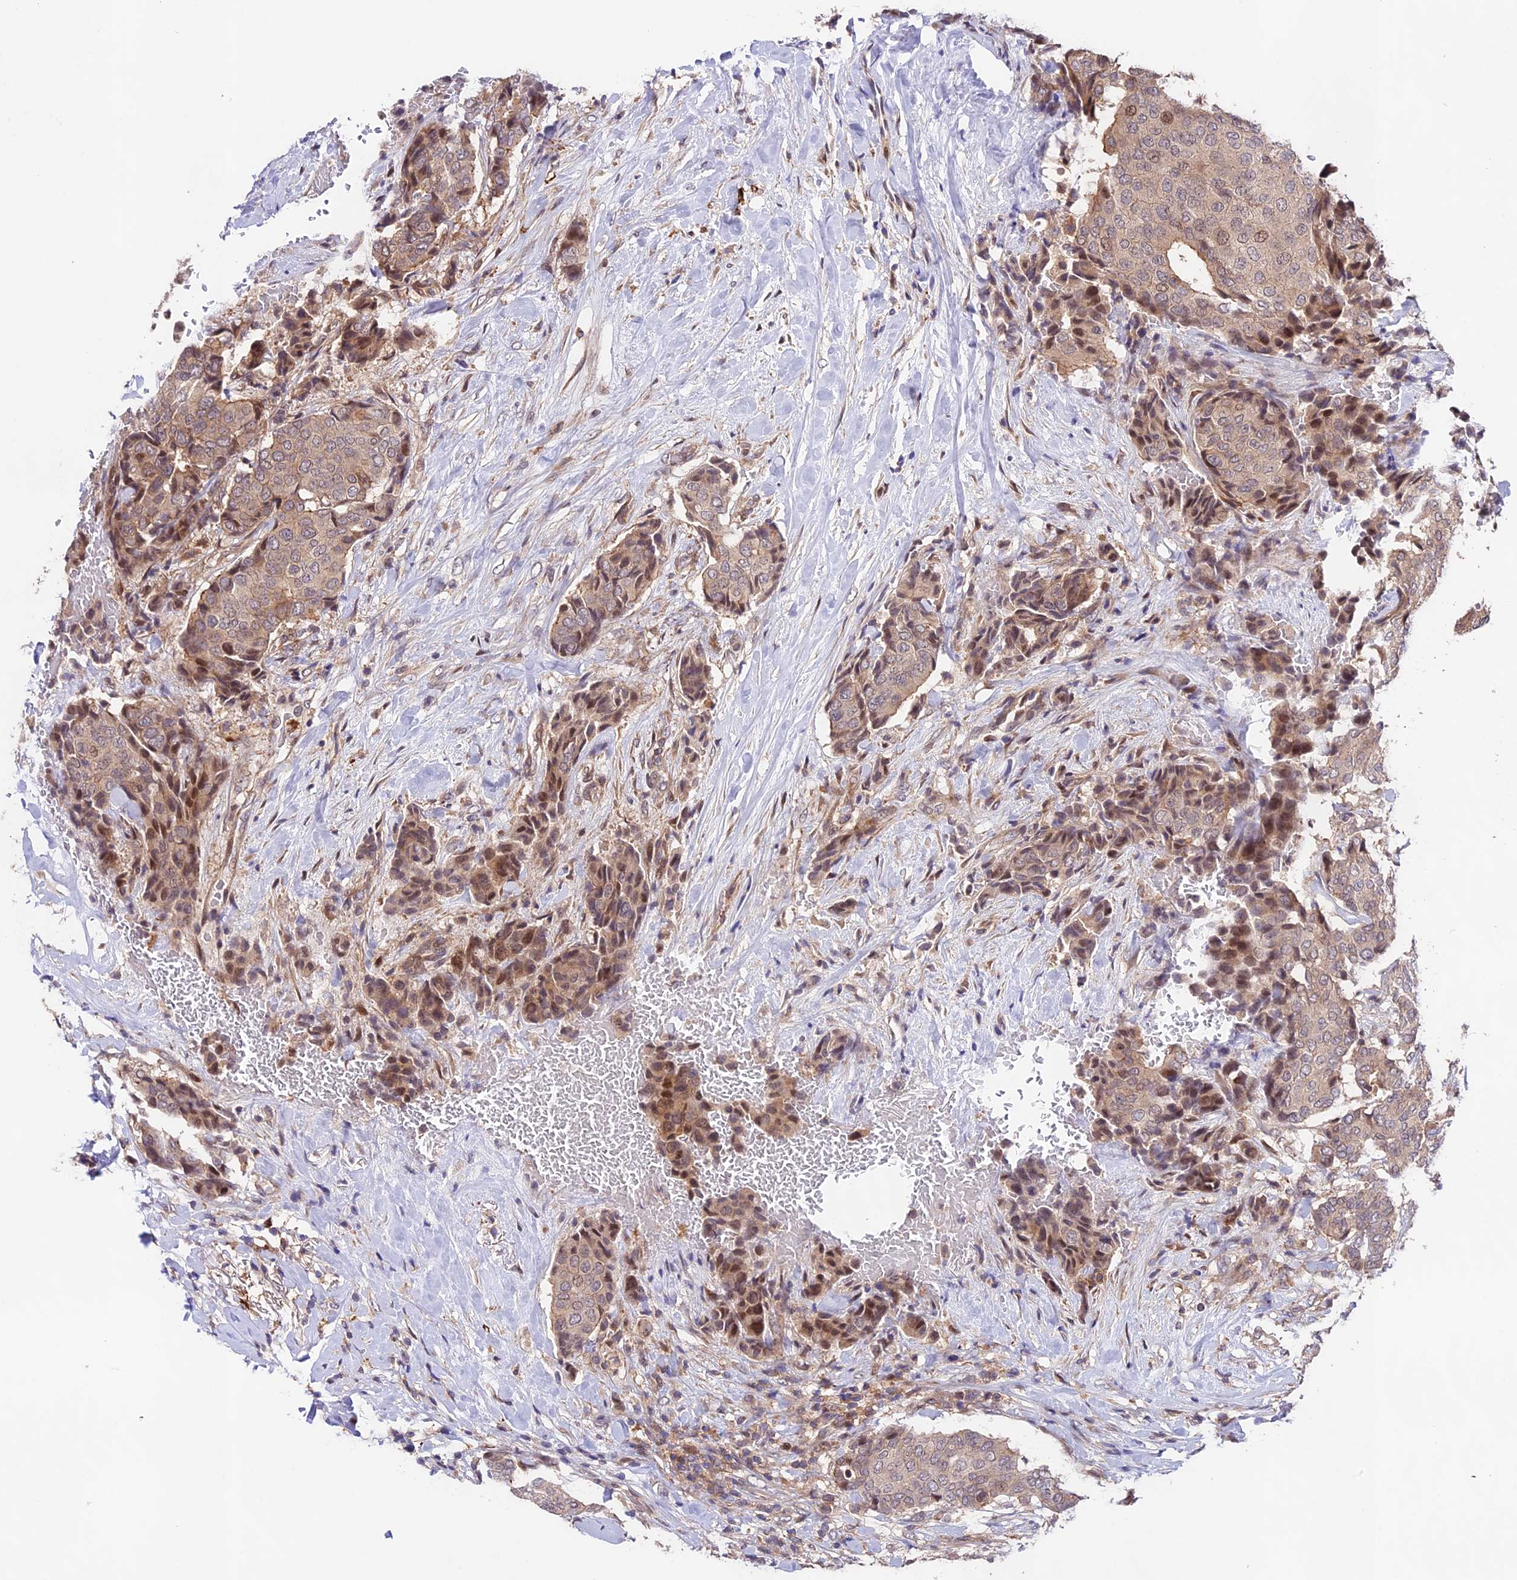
{"staining": {"intensity": "moderate", "quantity": "<25%", "location": "nuclear"}, "tissue": "breast cancer", "cell_type": "Tumor cells", "image_type": "cancer", "snomed": [{"axis": "morphology", "description": "Duct carcinoma"}, {"axis": "topography", "description": "Breast"}], "caption": "Invasive ductal carcinoma (breast) stained with IHC shows moderate nuclear staining in approximately <25% of tumor cells.", "gene": "CACNA1H", "patient": {"sex": "female", "age": 75}}